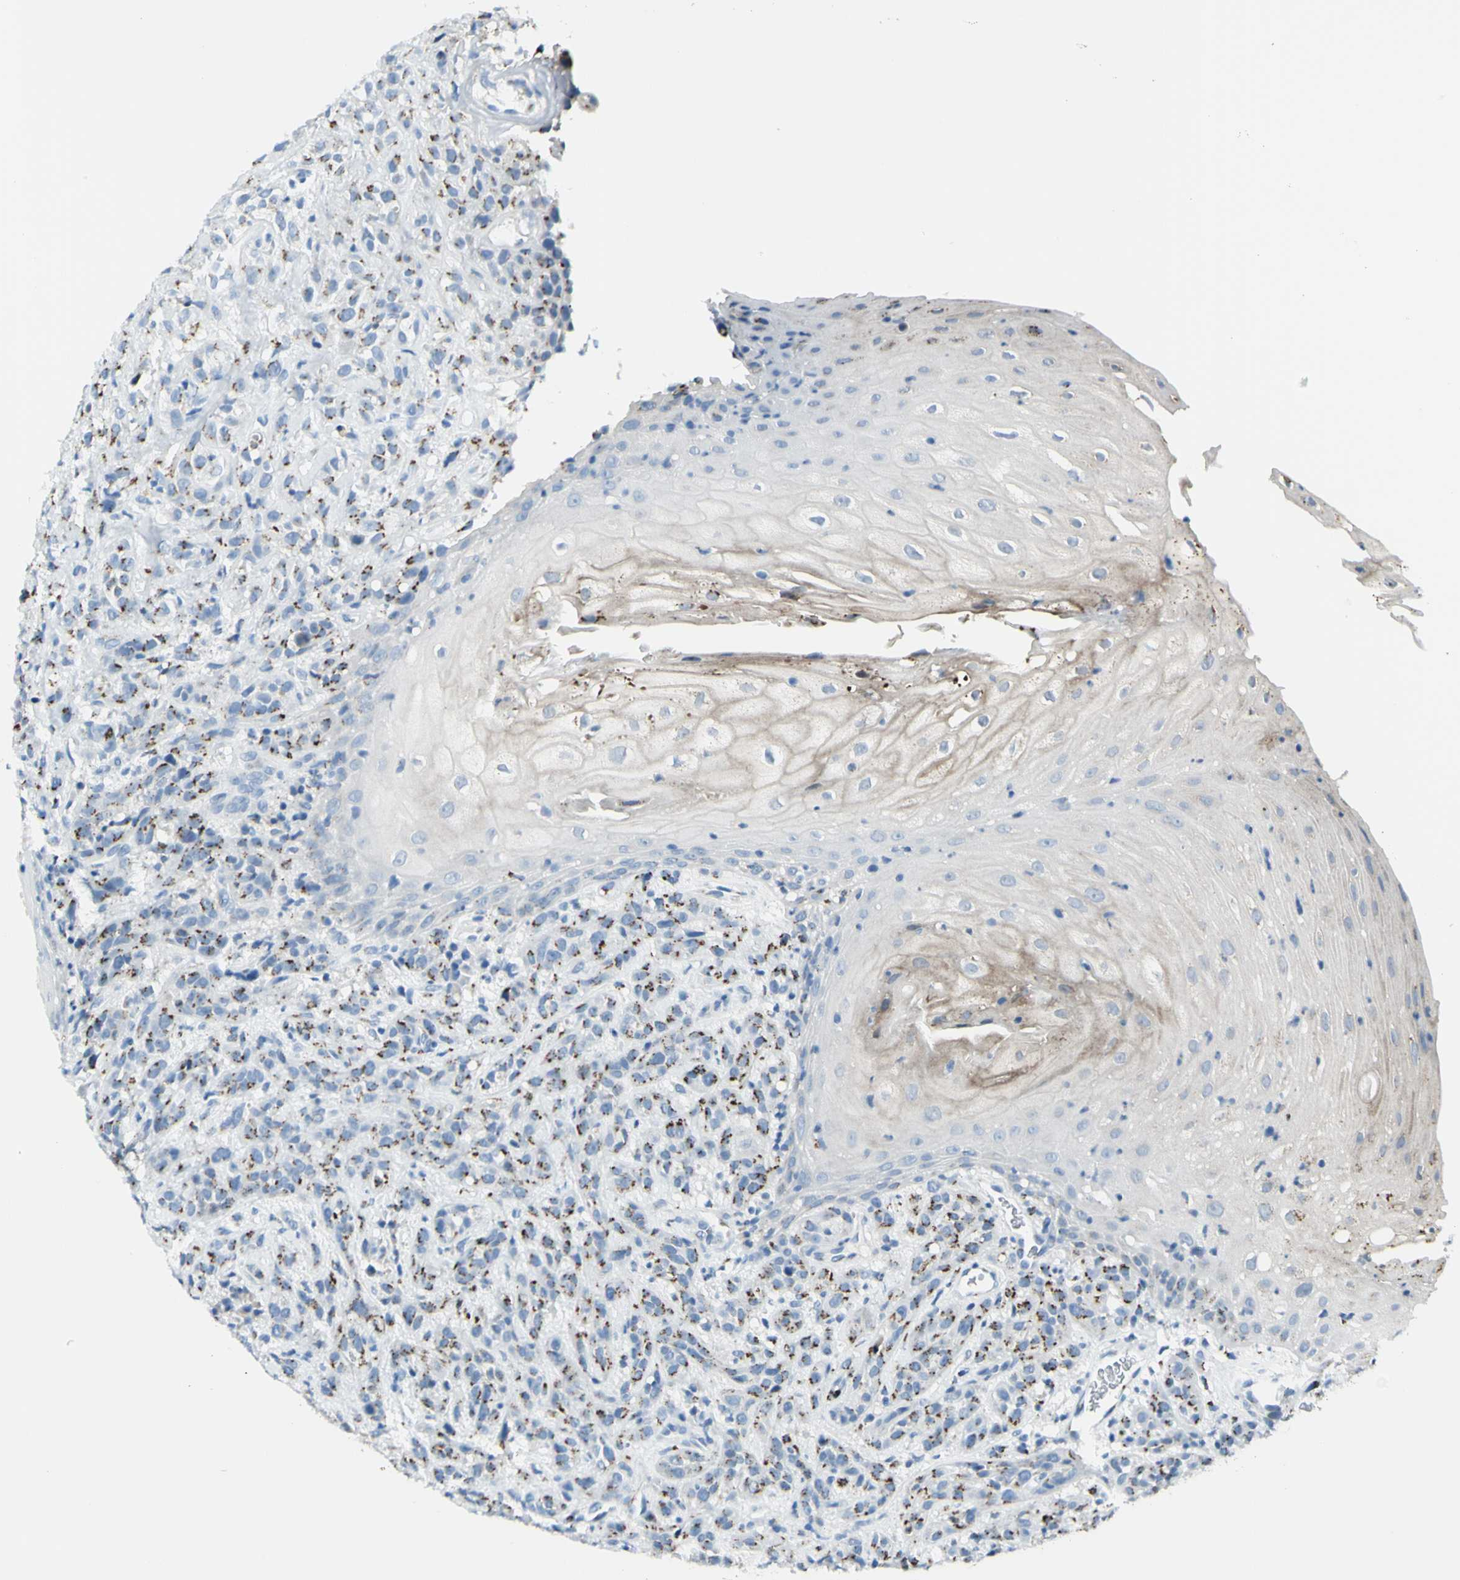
{"staining": {"intensity": "moderate", "quantity": ">75%", "location": "cytoplasmic/membranous"}, "tissue": "head and neck cancer", "cell_type": "Tumor cells", "image_type": "cancer", "snomed": [{"axis": "morphology", "description": "Normal tissue, NOS"}, {"axis": "morphology", "description": "Squamous cell carcinoma, NOS"}, {"axis": "topography", "description": "Cartilage tissue"}, {"axis": "topography", "description": "Head-Neck"}], "caption": "Moderate cytoplasmic/membranous staining for a protein is present in about >75% of tumor cells of squamous cell carcinoma (head and neck) using IHC.", "gene": "B4GALT1", "patient": {"sex": "male", "age": 62}}